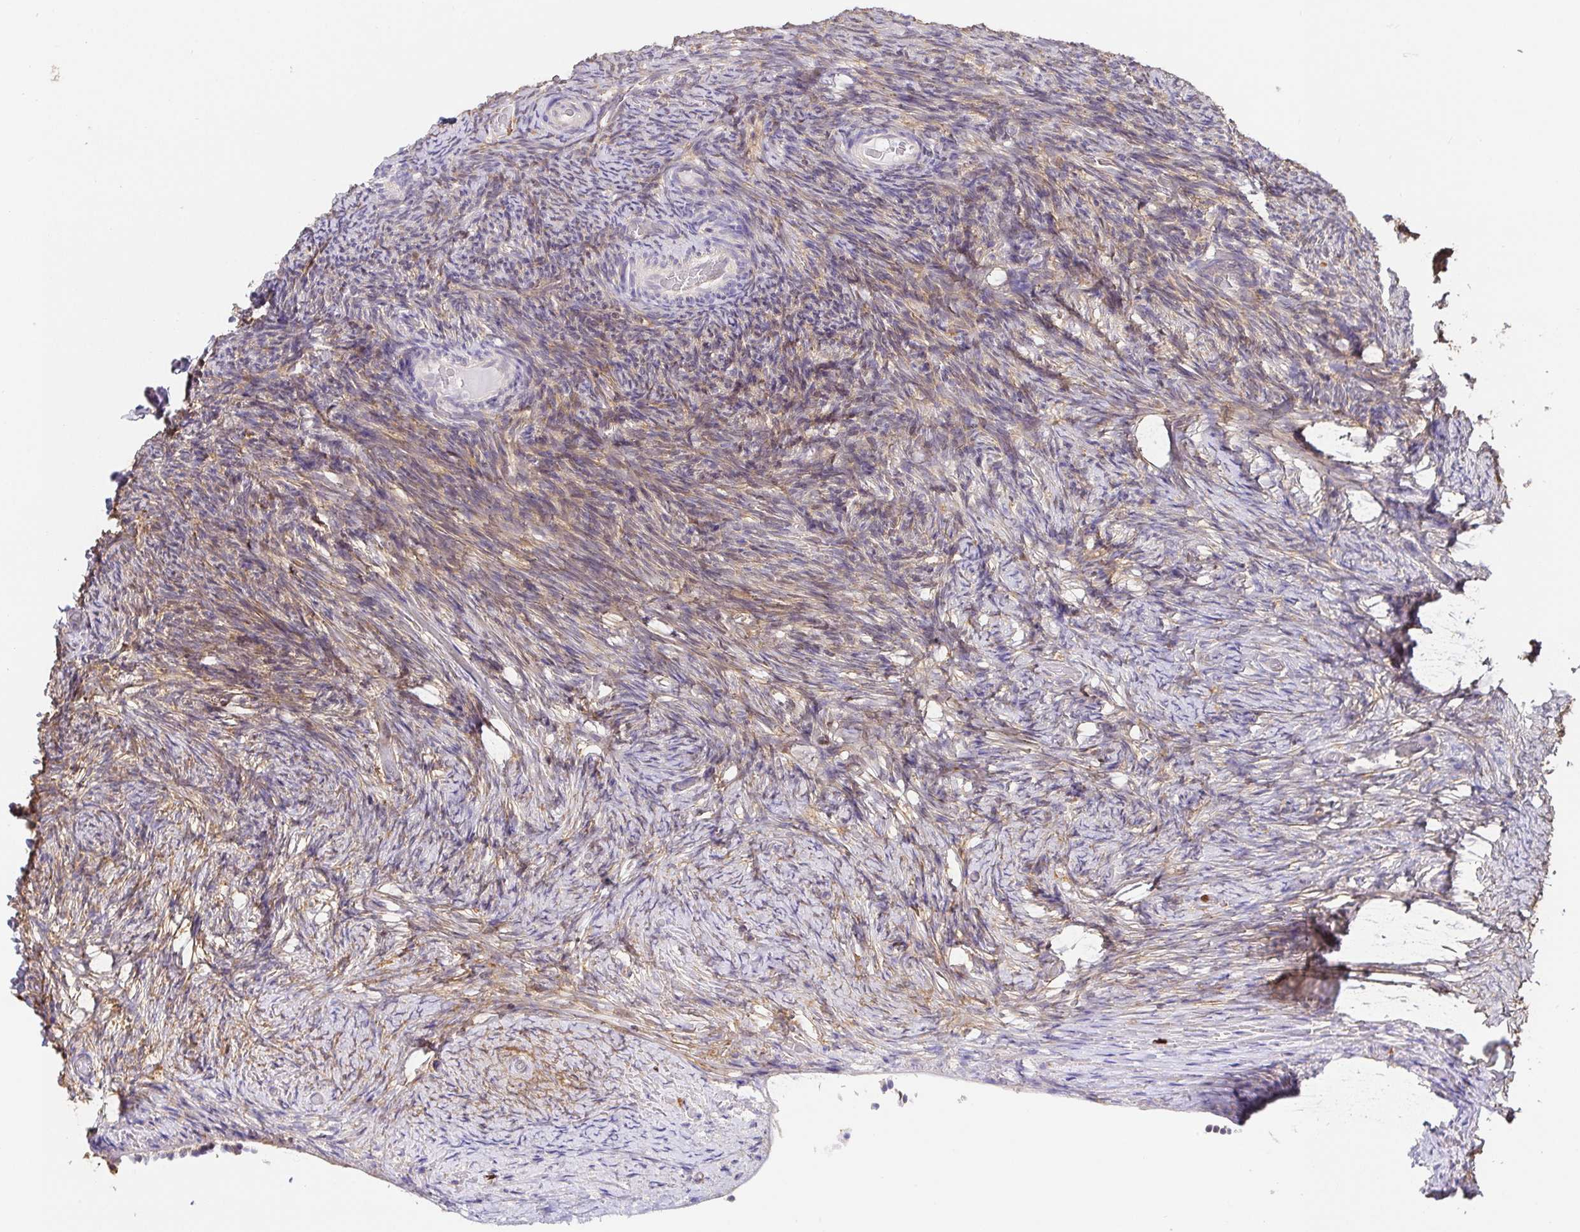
{"staining": {"intensity": "weak", "quantity": ">75%", "location": "cytoplasmic/membranous"}, "tissue": "ovary", "cell_type": "Ovarian stroma cells", "image_type": "normal", "snomed": [{"axis": "morphology", "description": "Normal tissue, NOS"}, {"axis": "topography", "description": "Ovary"}], "caption": "Ovarian stroma cells reveal low levels of weak cytoplasmic/membranous positivity in about >75% of cells in normal ovary.", "gene": "PDPK1", "patient": {"sex": "female", "age": 34}}